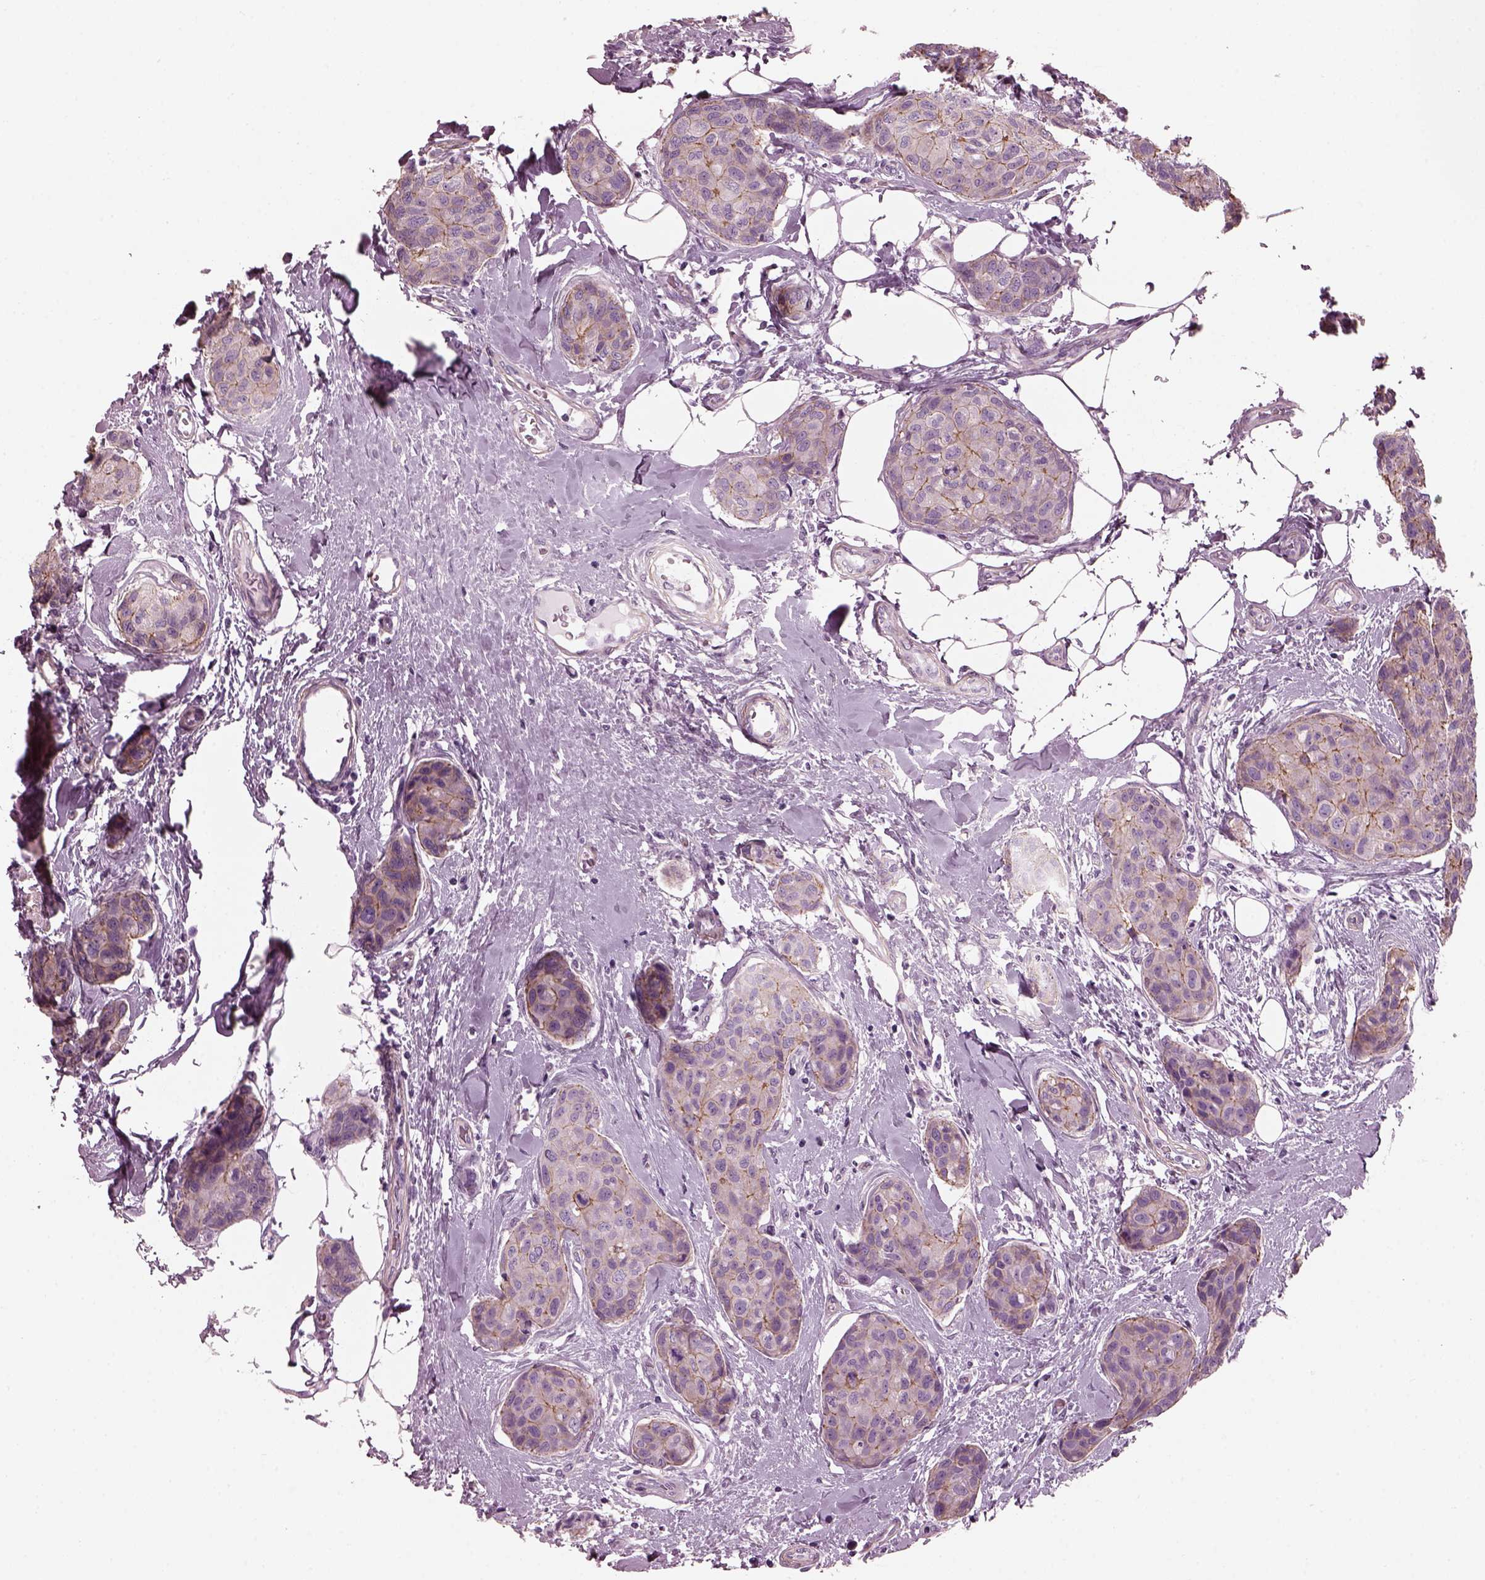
{"staining": {"intensity": "negative", "quantity": "none", "location": "none"}, "tissue": "breast cancer", "cell_type": "Tumor cells", "image_type": "cancer", "snomed": [{"axis": "morphology", "description": "Duct carcinoma"}, {"axis": "topography", "description": "Breast"}], "caption": "This is an immunohistochemistry (IHC) photomicrograph of breast infiltrating ductal carcinoma. There is no expression in tumor cells.", "gene": "BFSP1", "patient": {"sex": "female", "age": 80}}